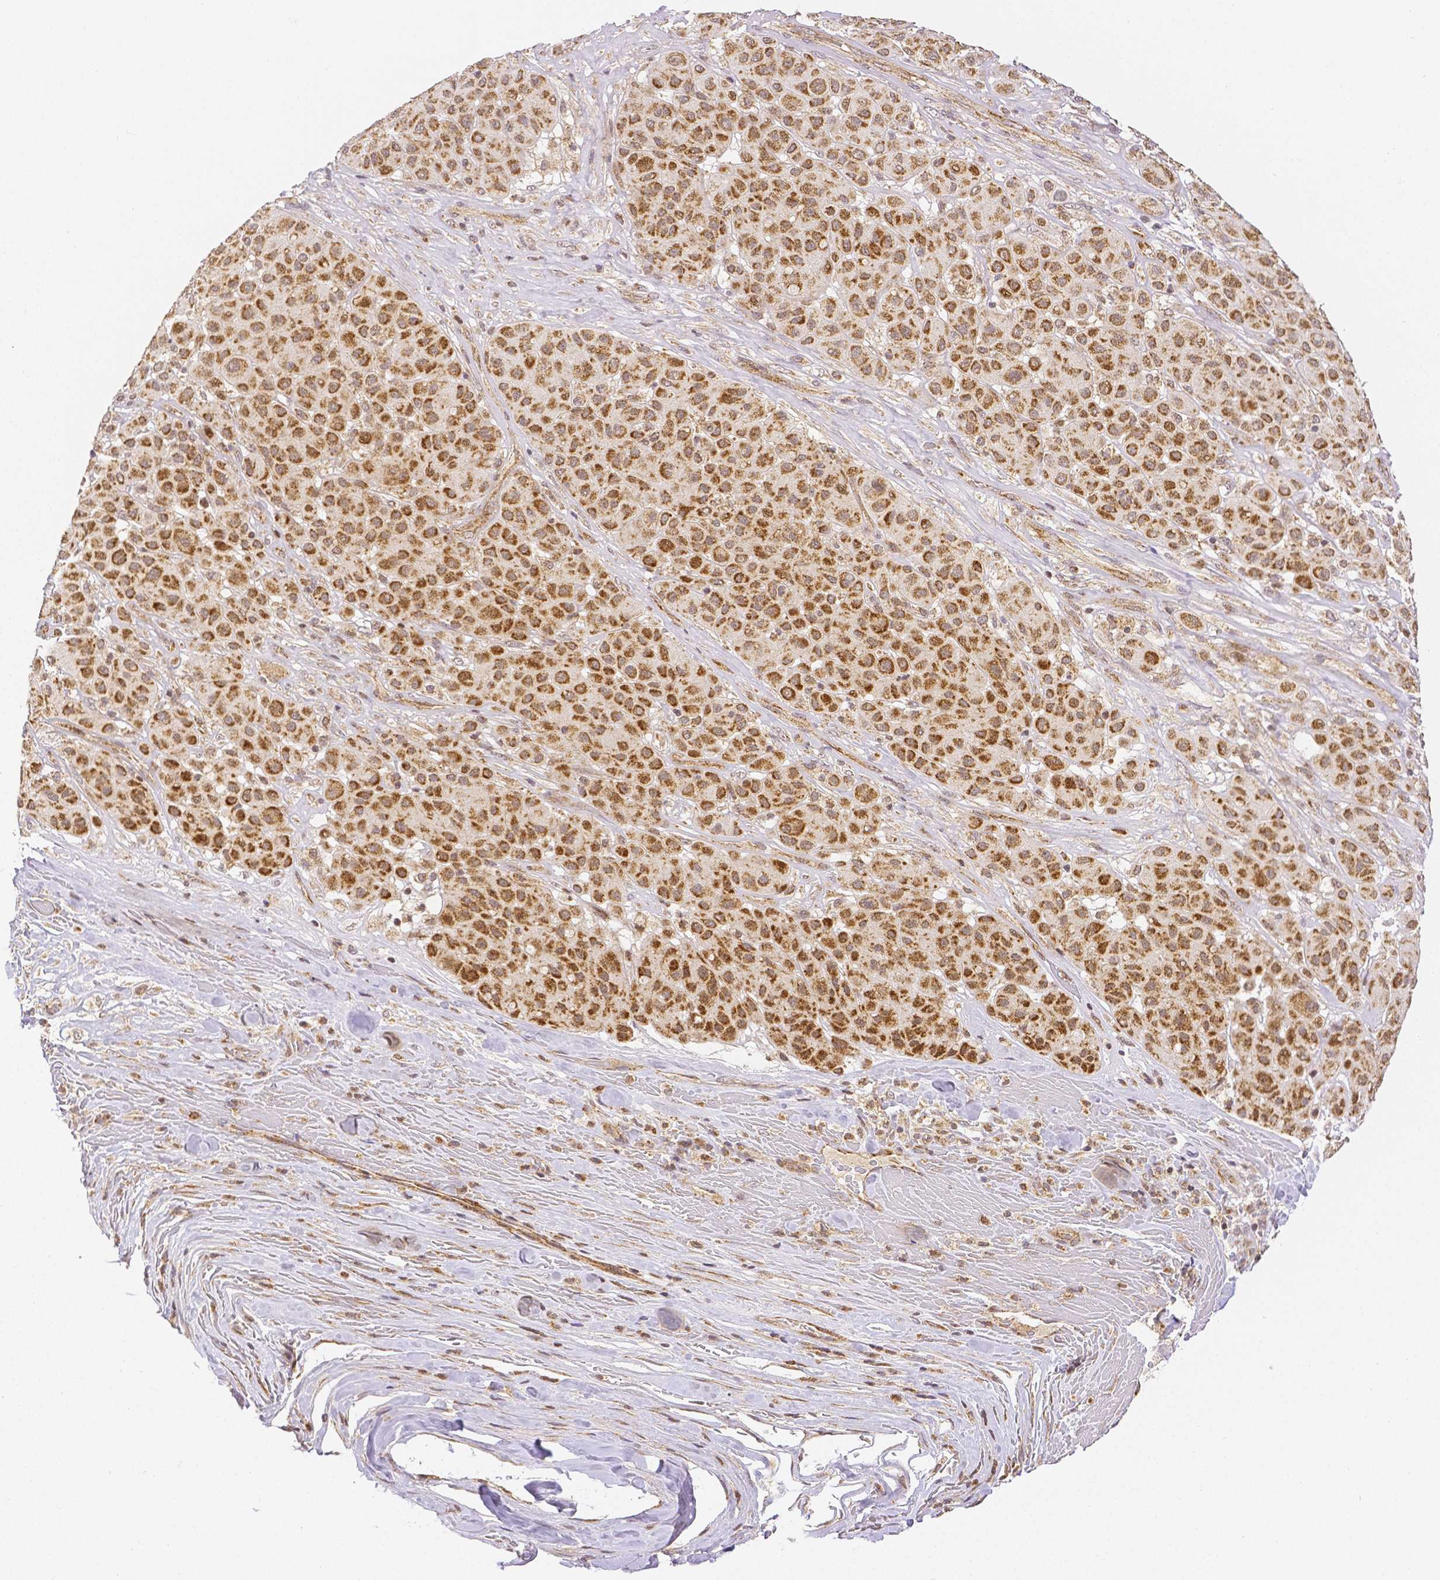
{"staining": {"intensity": "strong", "quantity": "25%-75%", "location": "cytoplasmic/membranous,nuclear"}, "tissue": "melanoma", "cell_type": "Tumor cells", "image_type": "cancer", "snomed": [{"axis": "morphology", "description": "Malignant melanoma, Metastatic site"}, {"axis": "topography", "description": "Smooth muscle"}], "caption": "Strong cytoplasmic/membranous and nuclear protein staining is appreciated in approximately 25%-75% of tumor cells in melanoma.", "gene": "RHOT1", "patient": {"sex": "male", "age": 41}}